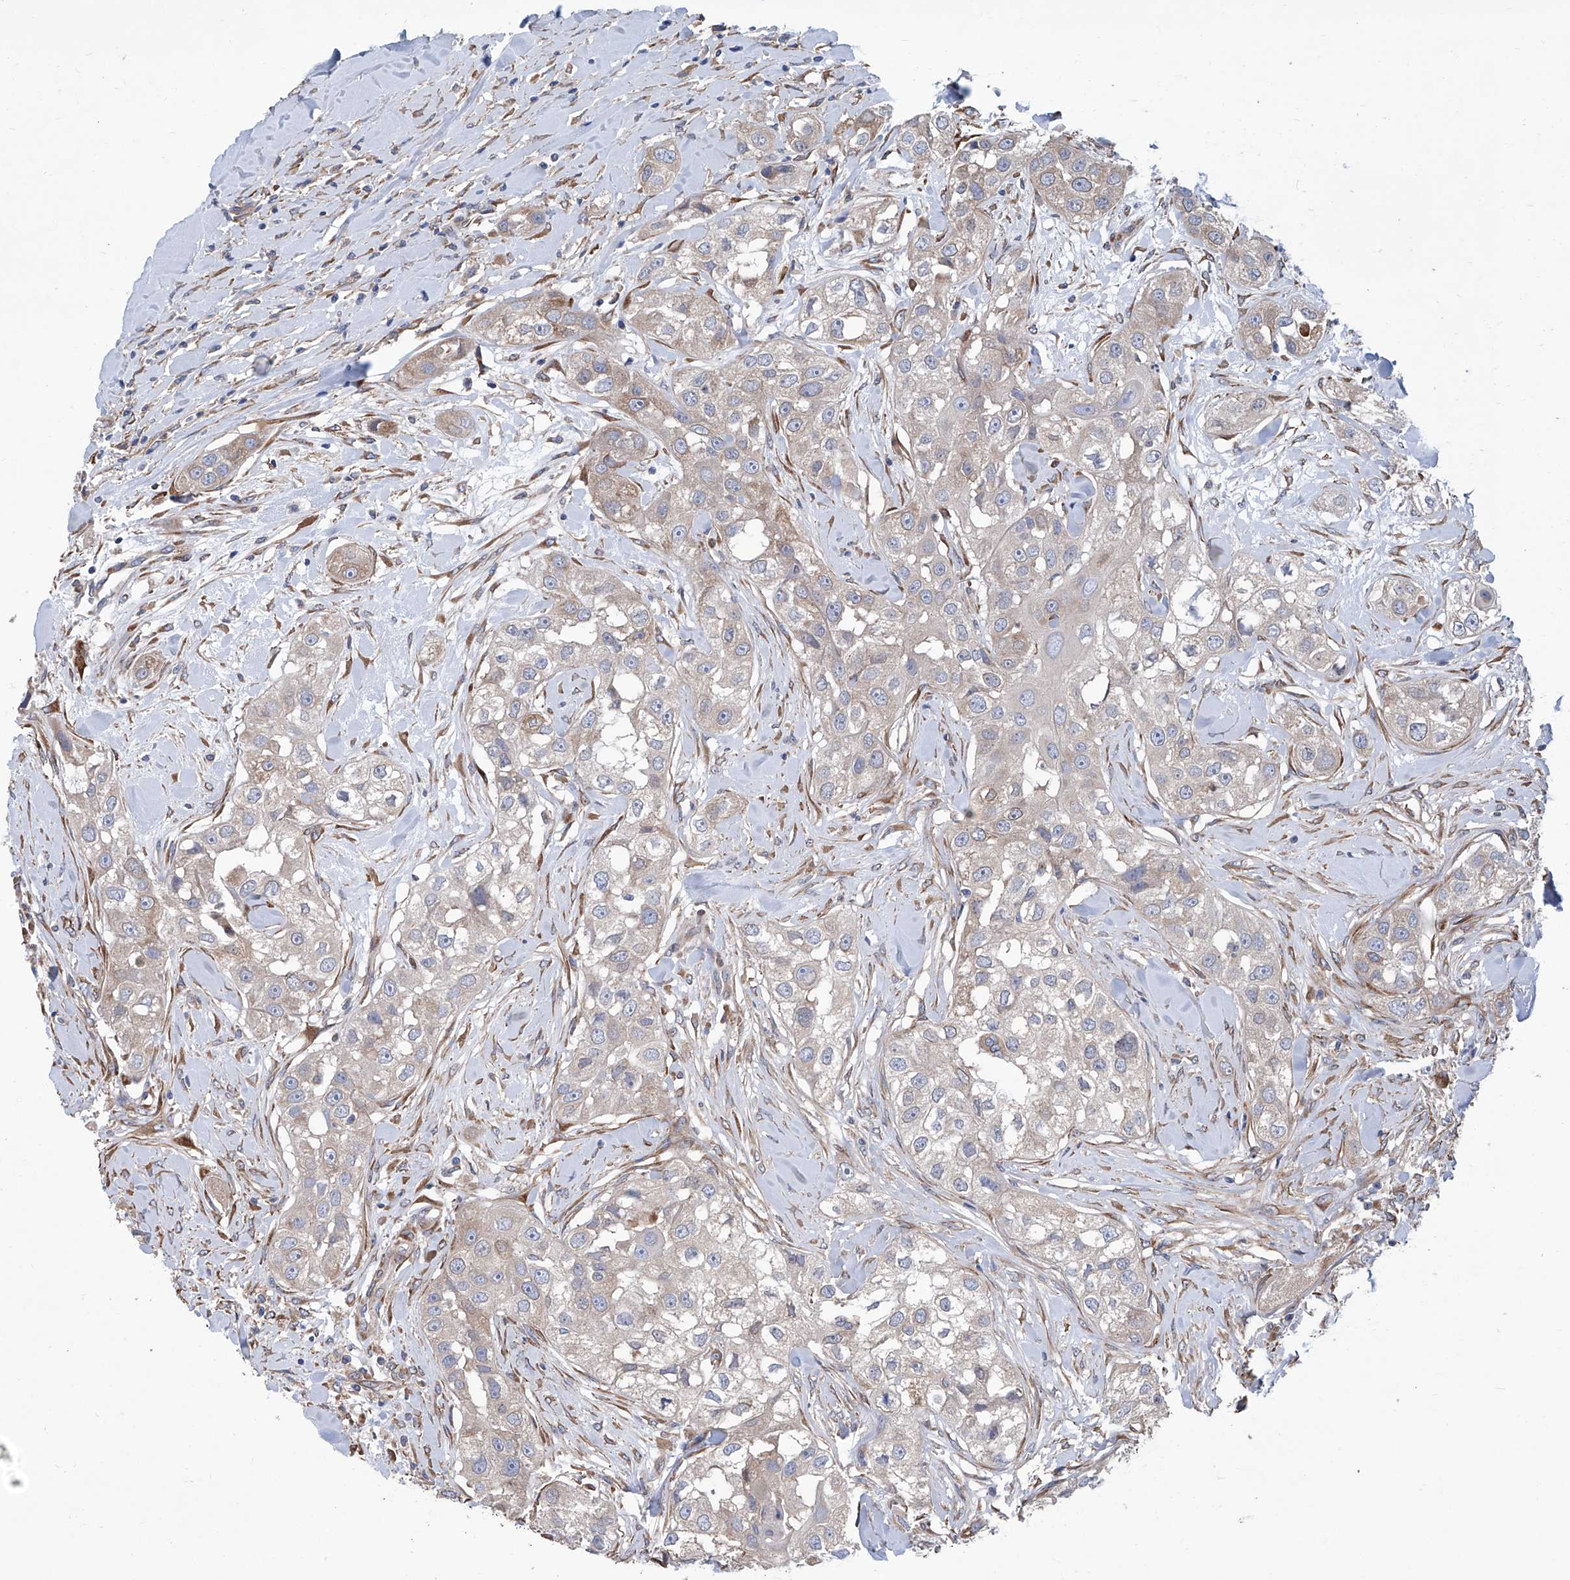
{"staining": {"intensity": "negative", "quantity": "none", "location": "none"}, "tissue": "head and neck cancer", "cell_type": "Tumor cells", "image_type": "cancer", "snomed": [{"axis": "morphology", "description": "Normal tissue, NOS"}, {"axis": "morphology", "description": "Squamous cell carcinoma, NOS"}, {"axis": "topography", "description": "Skeletal muscle"}, {"axis": "topography", "description": "Head-Neck"}], "caption": "An image of head and neck cancer stained for a protein demonstrates no brown staining in tumor cells. (Immunohistochemistry (ihc), brightfield microscopy, high magnification).", "gene": "SMS", "patient": {"sex": "male", "age": 51}}